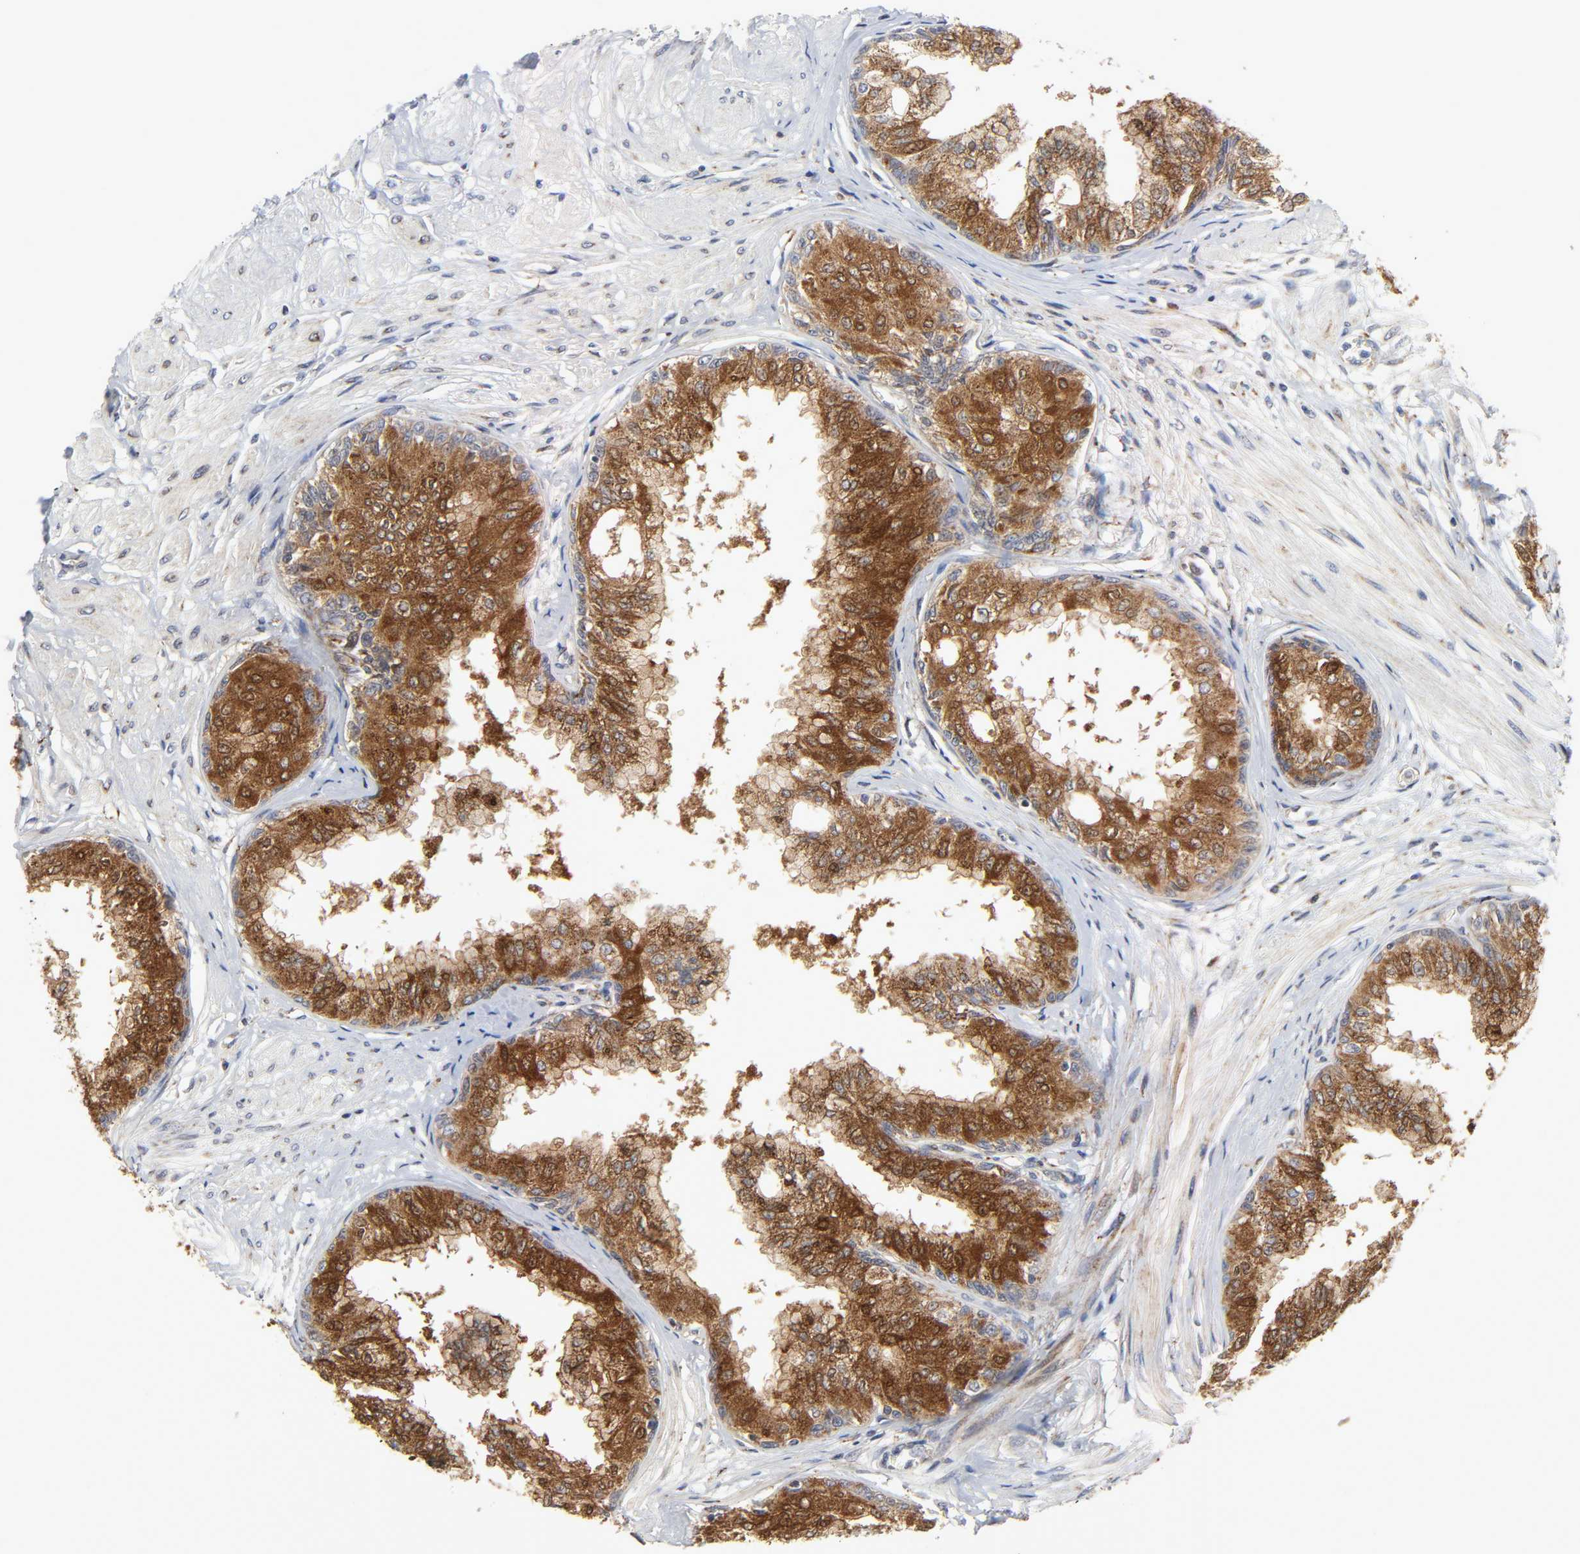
{"staining": {"intensity": "strong", "quantity": ">75%", "location": "cytoplasmic/membranous"}, "tissue": "prostate", "cell_type": "Glandular cells", "image_type": "normal", "snomed": [{"axis": "morphology", "description": "Normal tissue, NOS"}, {"axis": "topography", "description": "Prostate"}, {"axis": "topography", "description": "Seminal veicle"}], "caption": "Unremarkable prostate shows strong cytoplasmic/membranous positivity in about >75% of glandular cells.", "gene": "BAX", "patient": {"sex": "male", "age": 60}}